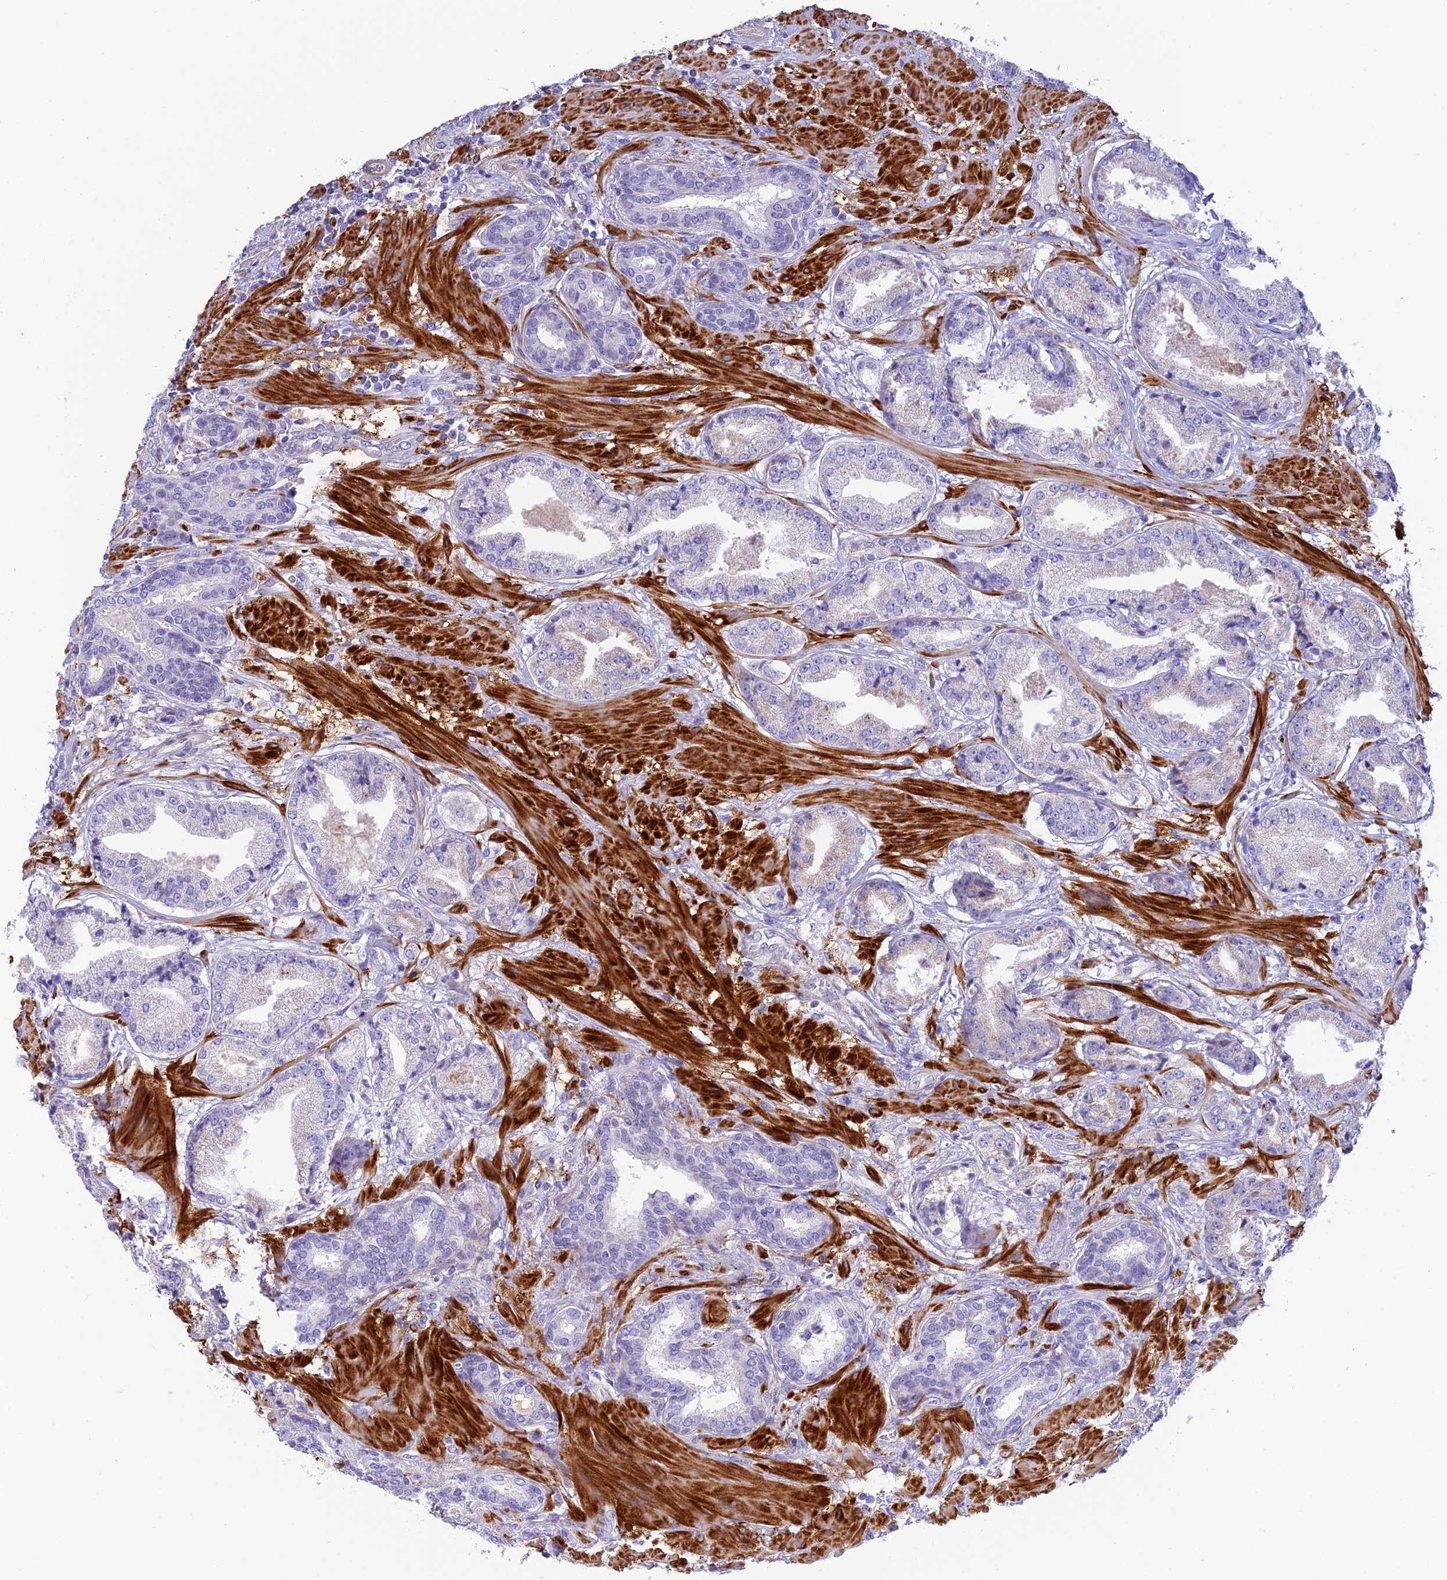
{"staining": {"intensity": "negative", "quantity": "none", "location": "none"}, "tissue": "prostate cancer", "cell_type": "Tumor cells", "image_type": "cancer", "snomed": [{"axis": "morphology", "description": "Adenocarcinoma, High grade"}, {"axis": "topography", "description": "Prostate"}], "caption": "This is a micrograph of immunohistochemistry (IHC) staining of high-grade adenocarcinoma (prostate), which shows no staining in tumor cells. The staining was performed using DAB (3,3'-diaminobenzidine) to visualize the protein expression in brown, while the nuclei were stained in blue with hematoxylin (Magnification: 20x).", "gene": "ZDHHC16", "patient": {"sex": "male", "age": 63}}